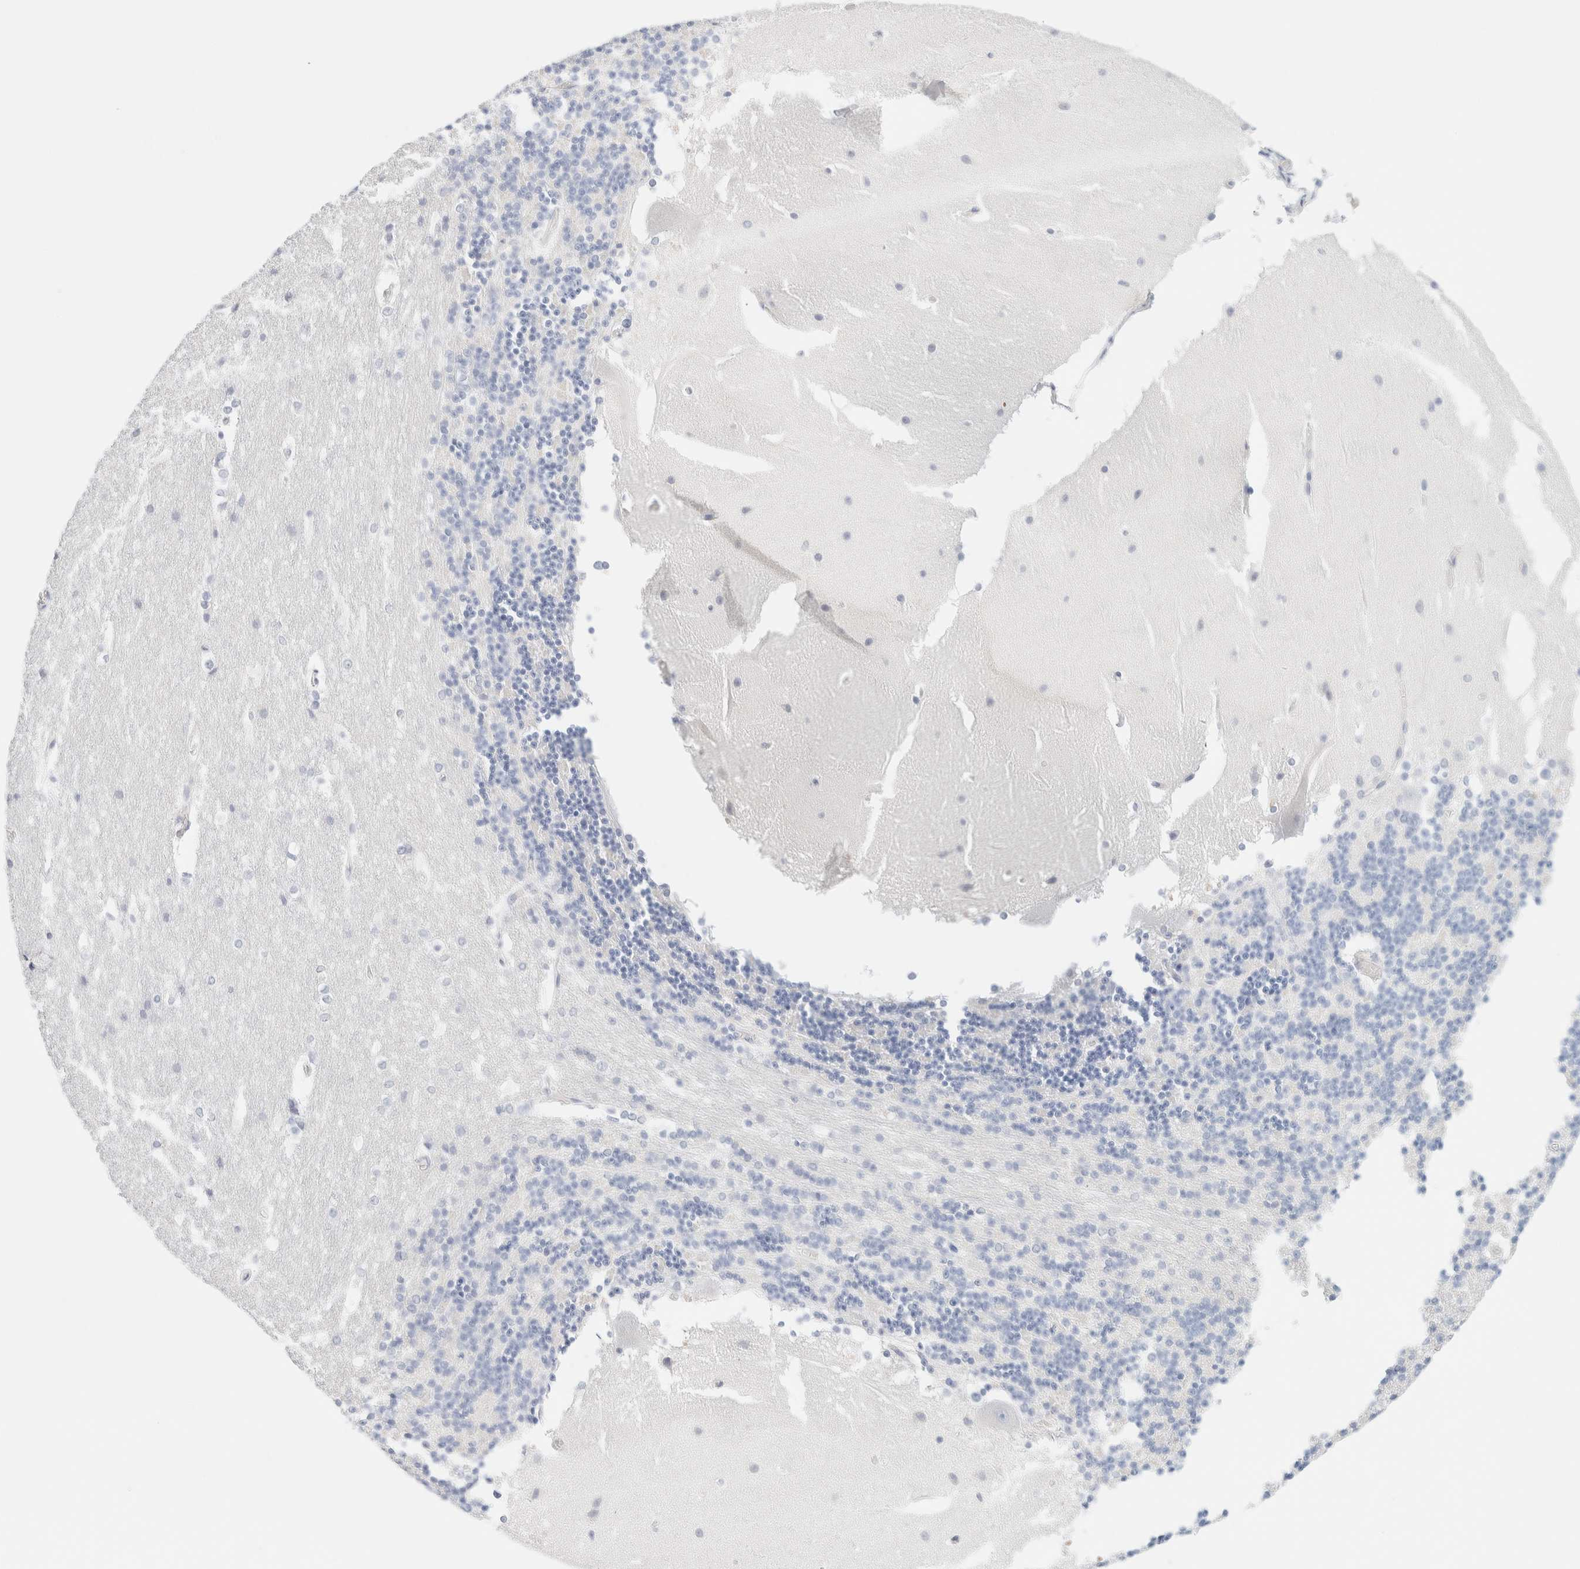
{"staining": {"intensity": "negative", "quantity": "none", "location": "none"}, "tissue": "cerebellum", "cell_type": "Cells in granular layer", "image_type": "normal", "snomed": [{"axis": "morphology", "description": "Normal tissue, NOS"}, {"axis": "topography", "description": "Cerebellum"}], "caption": "Immunohistochemistry (IHC) of unremarkable human cerebellum exhibits no staining in cells in granular layer. (Brightfield microscopy of DAB immunohistochemistry (IHC) at high magnification).", "gene": "DPYS", "patient": {"sex": "female", "age": 19}}